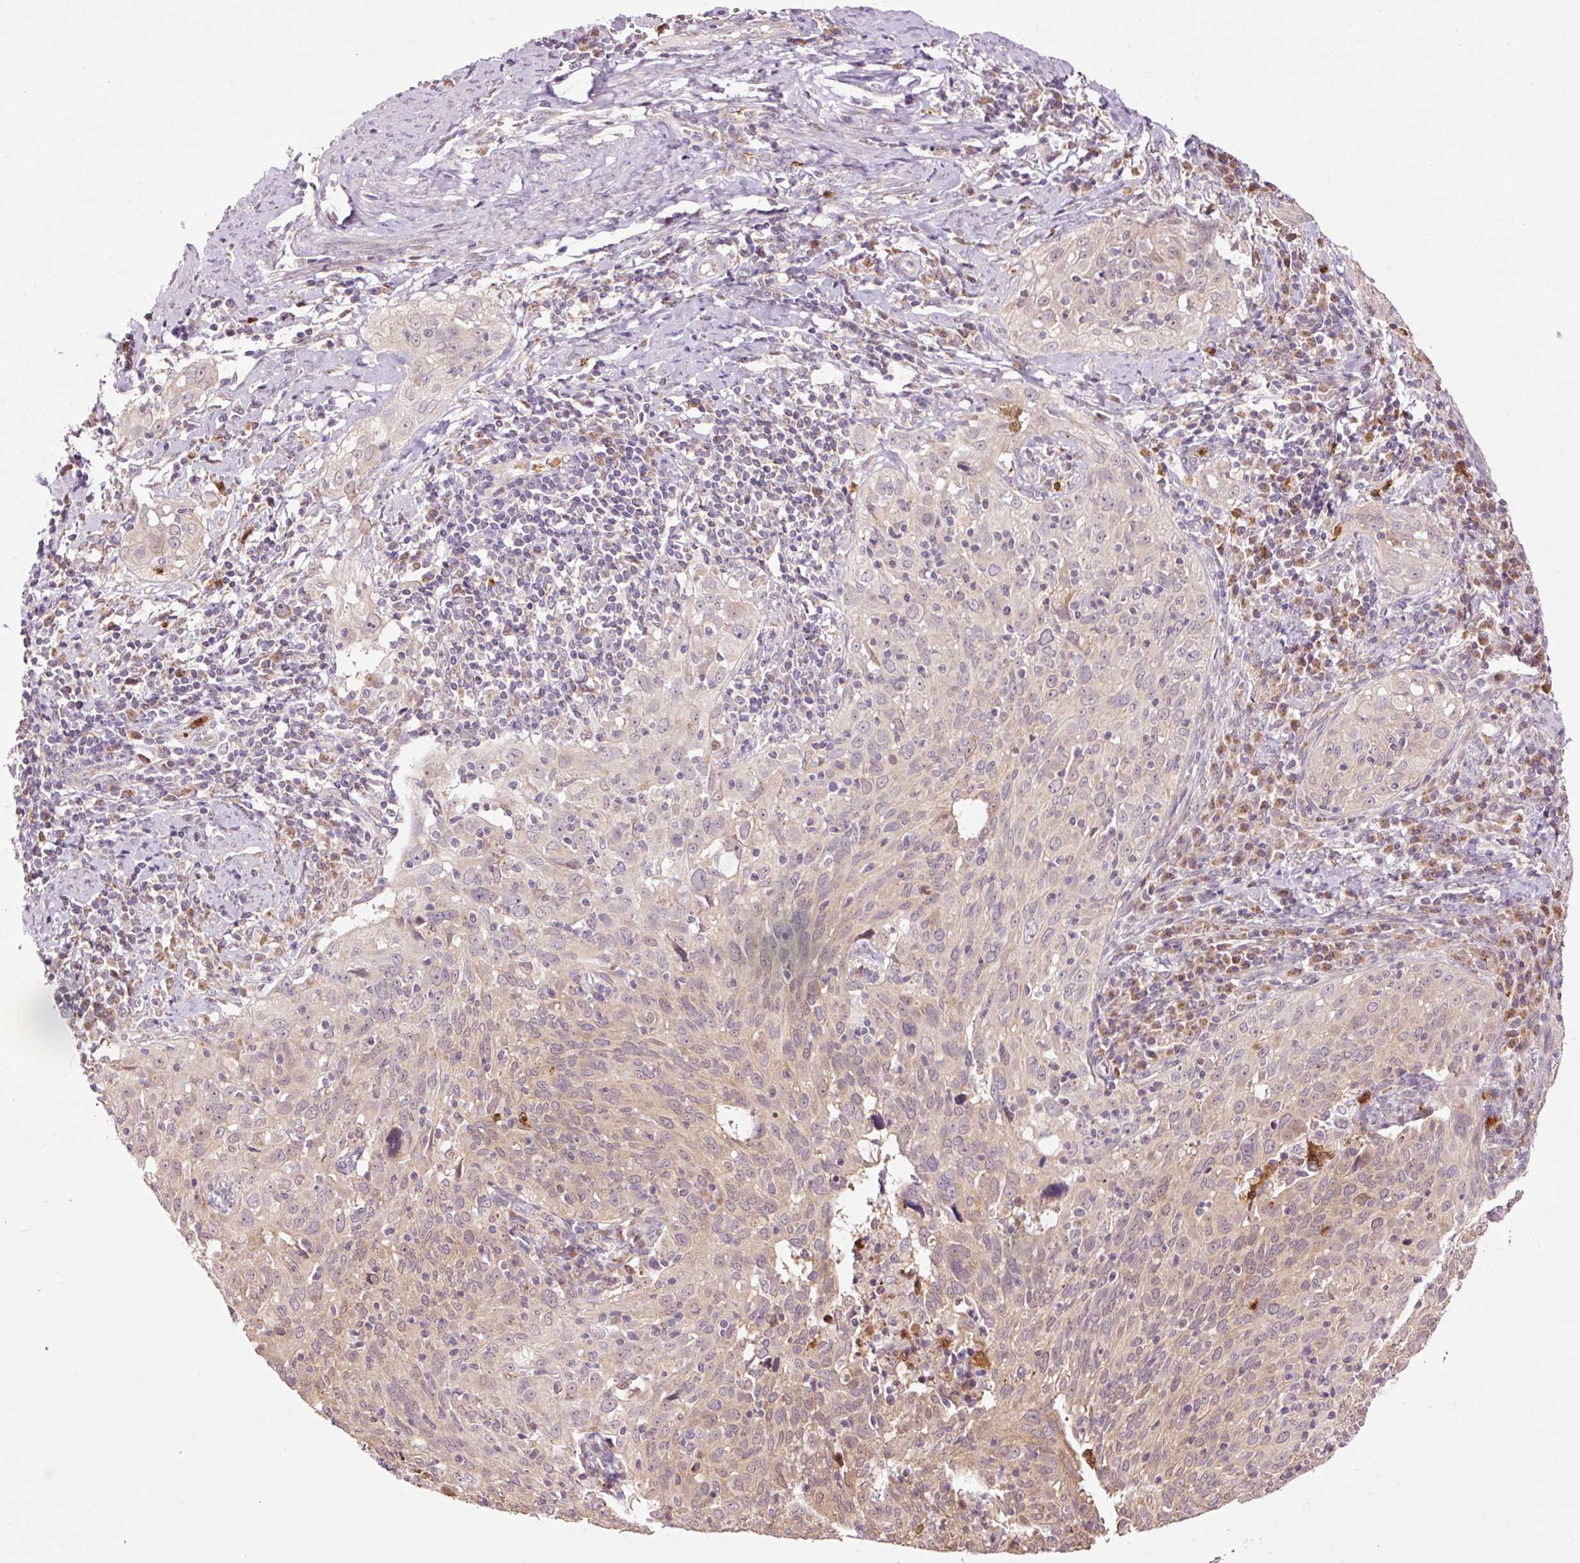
{"staining": {"intensity": "weak", "quantity": ">75%", "location": "cytoplasmic/membranous"}, "tissue": "cervical cancer", "cell_type": "Tumor cells", "image_type": "cancer", "snomed": [{"axis": "morphology", "description": "Squamous cell carcinoma, NOS"}, {"axis": "topography", "description": "Cervix"}], "caption": "Cervical cancer tissue exhibits weak cytoplasmic/membranous expression in about >75% of tumor cells Nuclei are stained in blue.", "gene": "PRDX5", "patient": {"sex": "female", "age": 31}}